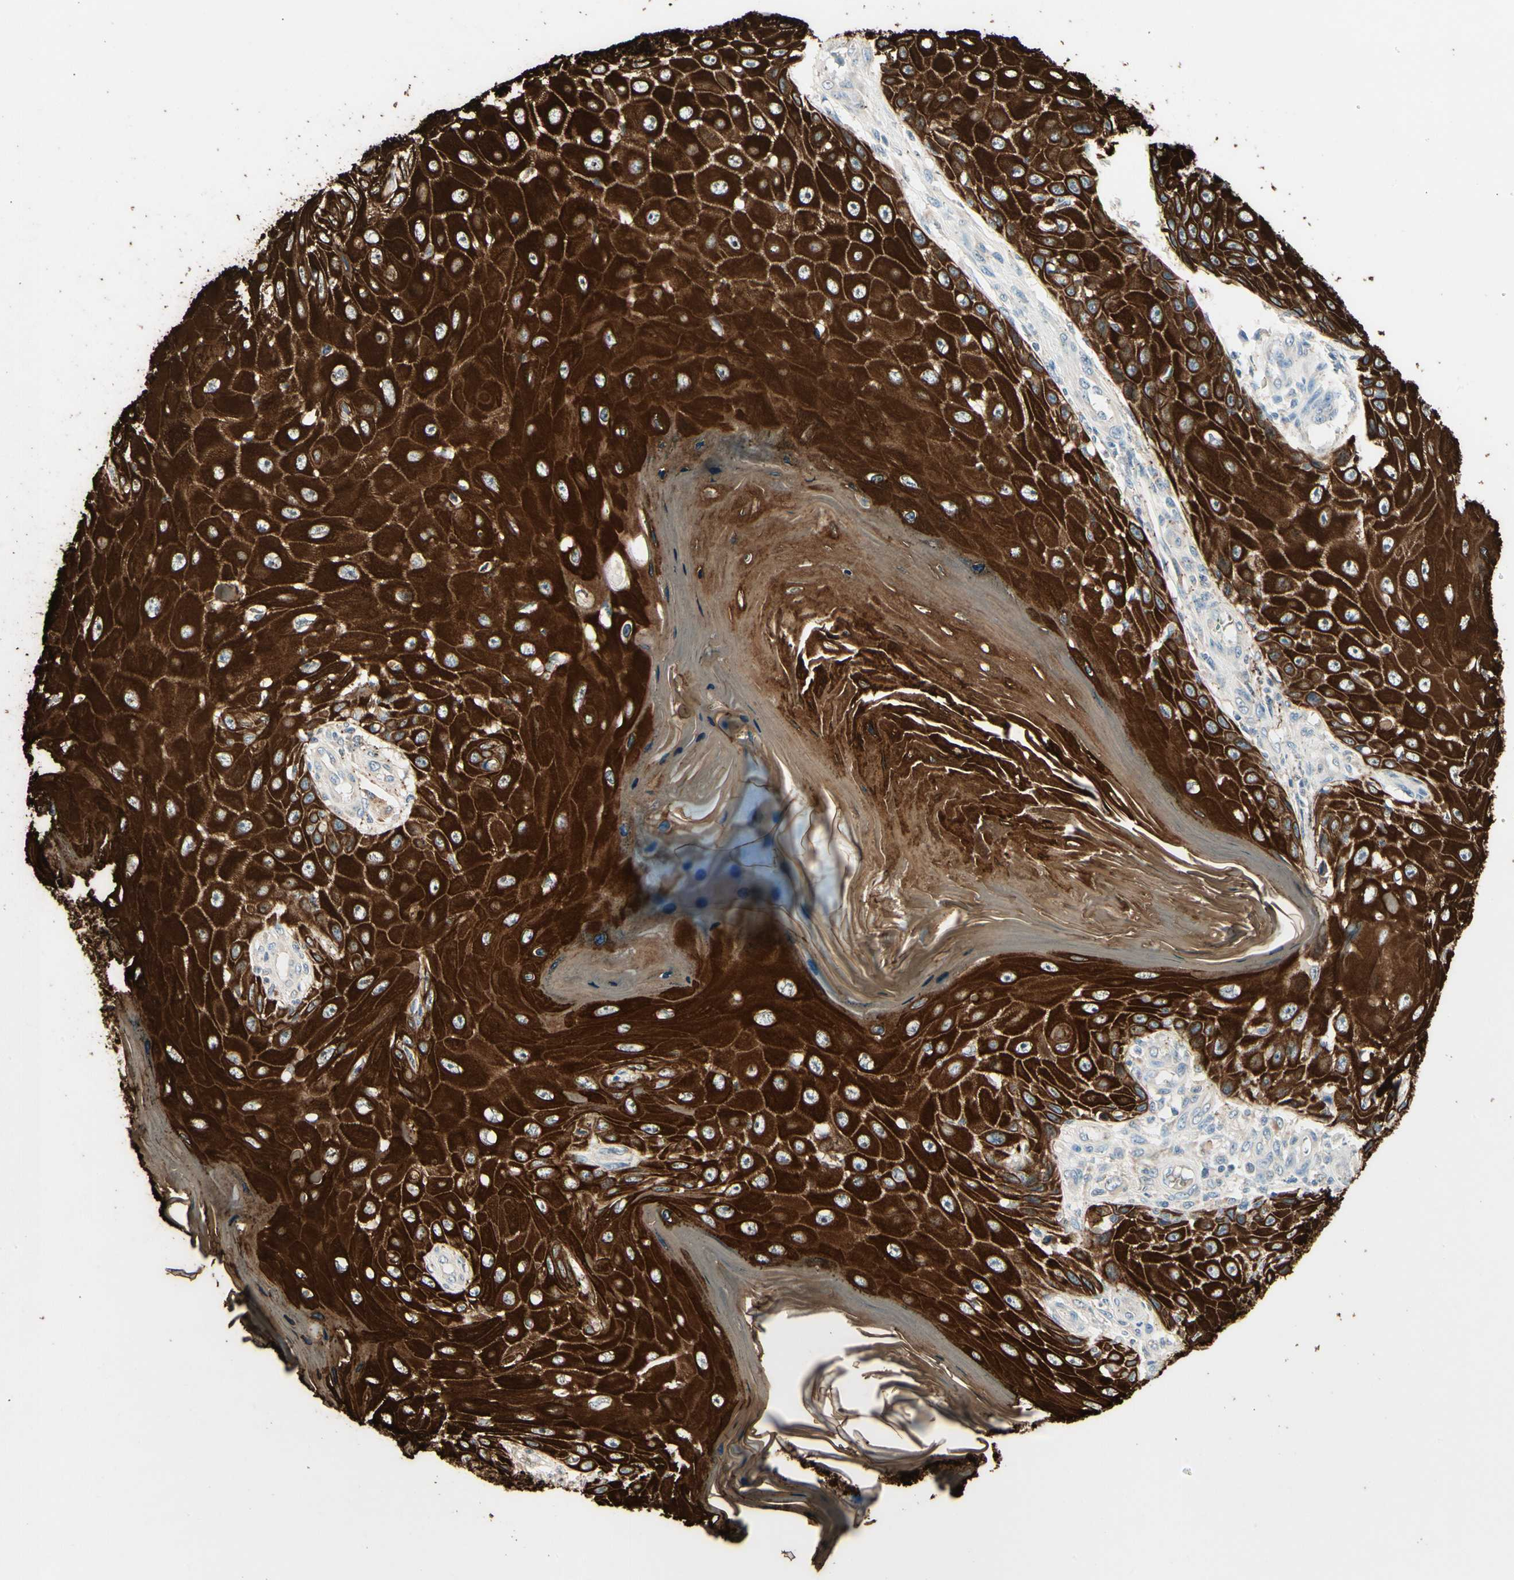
{"staining": {"intensity": "strong", "quantity": ">75%", "location": "cytoplasmic/membranous"}, "tissue": "skin cancer", "cell_type": "Tumor cells", "image_type": "cancer", "snomed": [{"axis": "morphology", "description": "Squamous cell carcinoma, NOS"}, {"axis": "topography", "description": "Skin"}], "caption": "IHC photomicrograph of skin squamous cell carcinoma stained for a protein (brown), which displays high levels of strong cytoplasmic/membranous staining in approximately >75% of tumor cells.", "gene": "SKIL", "patient": {"sex": "female", "age": 73}}